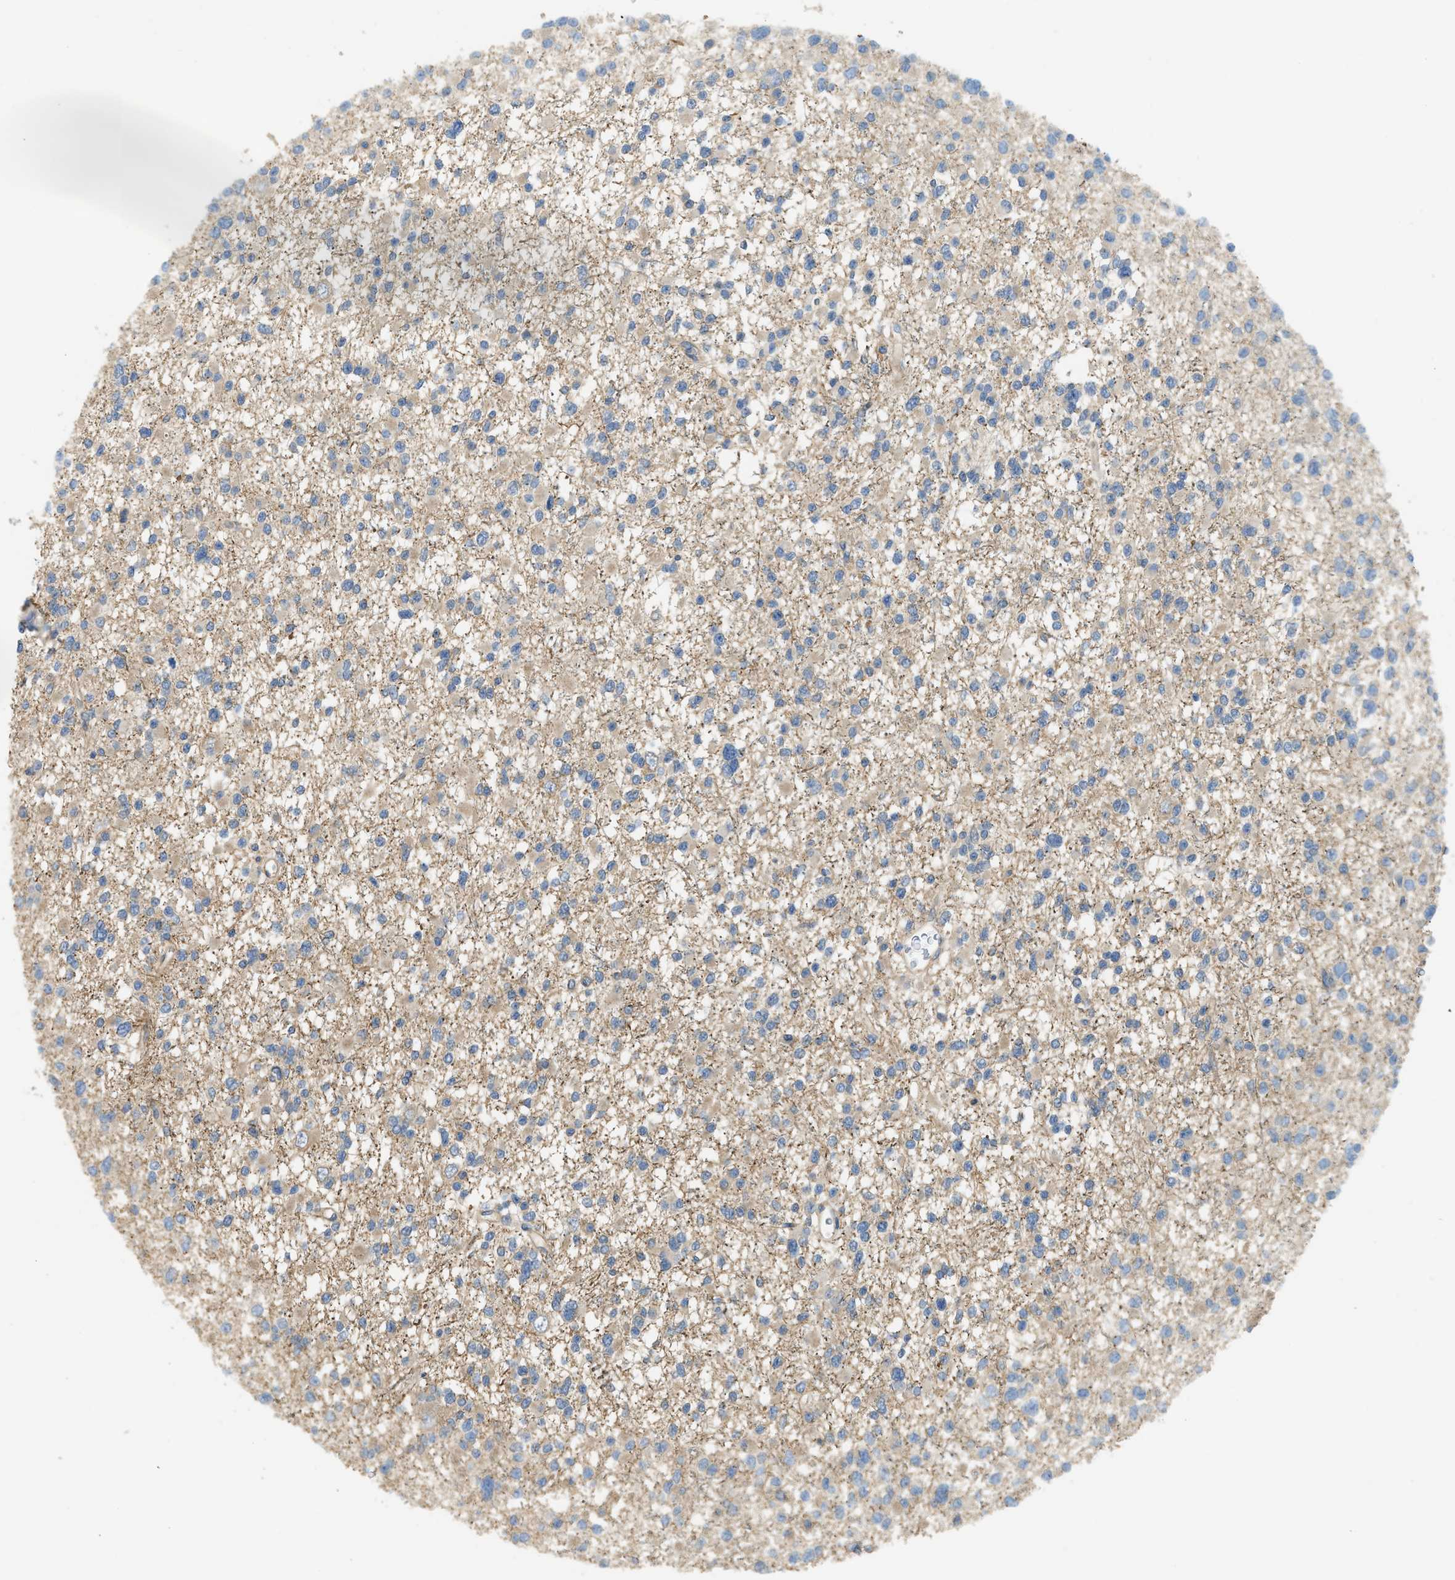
{"staining": {"intensity": "weak", "quantity": "25%-75%", "location": "cytoplasmic/membranous"}, "tissue": "glioma", "cell_type": "Tumor cells", "image_type": "cancer", "snomed": [{"axis": "morphology", "description": "Glioma, malignant, Low grade"}, {"axis": "topography", "description": "Brain"}], "caption": "Protein expression analysis of human malignant glioma (low-grade) reveals weak cytoplasmic/membranous positivity in about 25%-75% of tumor cells. The protein is stained brown, and the nuclei are stained in blue (DAB (3,3'-diaminobenzidine) IHC with brightfield microscopy, high magnification).", "gene": "BTN3A2", "patient": {"sex": "female", "age": 22}}